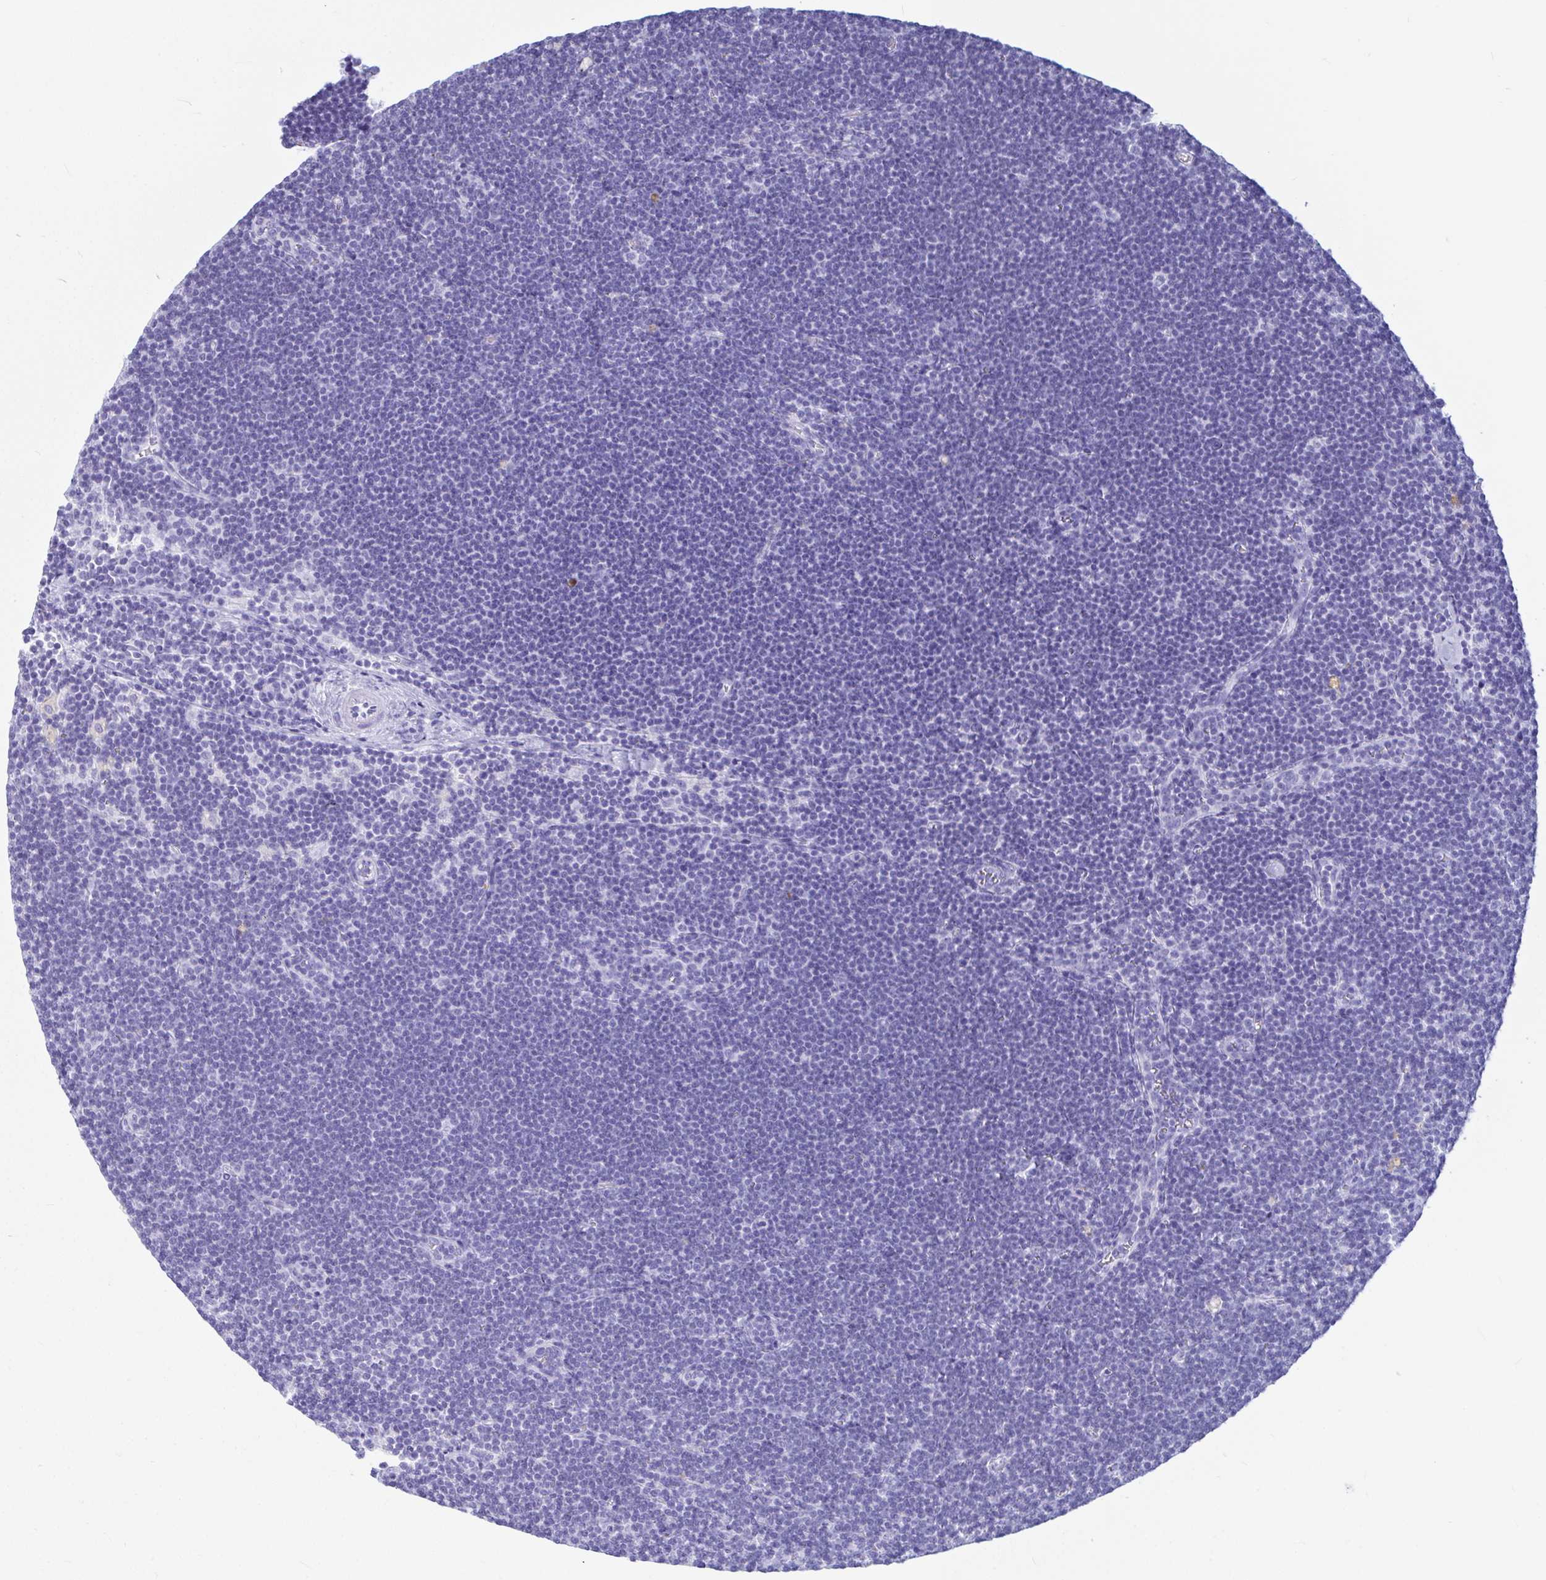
{"staining": {"intensity": "negative", "quantity": "none", "location": "none"}, "tissue": "lymphoma", "cell_type": "Tumor cells", "image_type": "cancer", "snomed": [{"axis": "morphology", "description": "Malignant lymphoma, non-Hodgkin's type, Low grade"}, {"axis": "topography", "description": "Lymph node"}], "caption": "Tumor cells show no significant protein expression in lymphoma.", "gene": "OR5J2", "patient": {"sex": "female", "age": 73}}